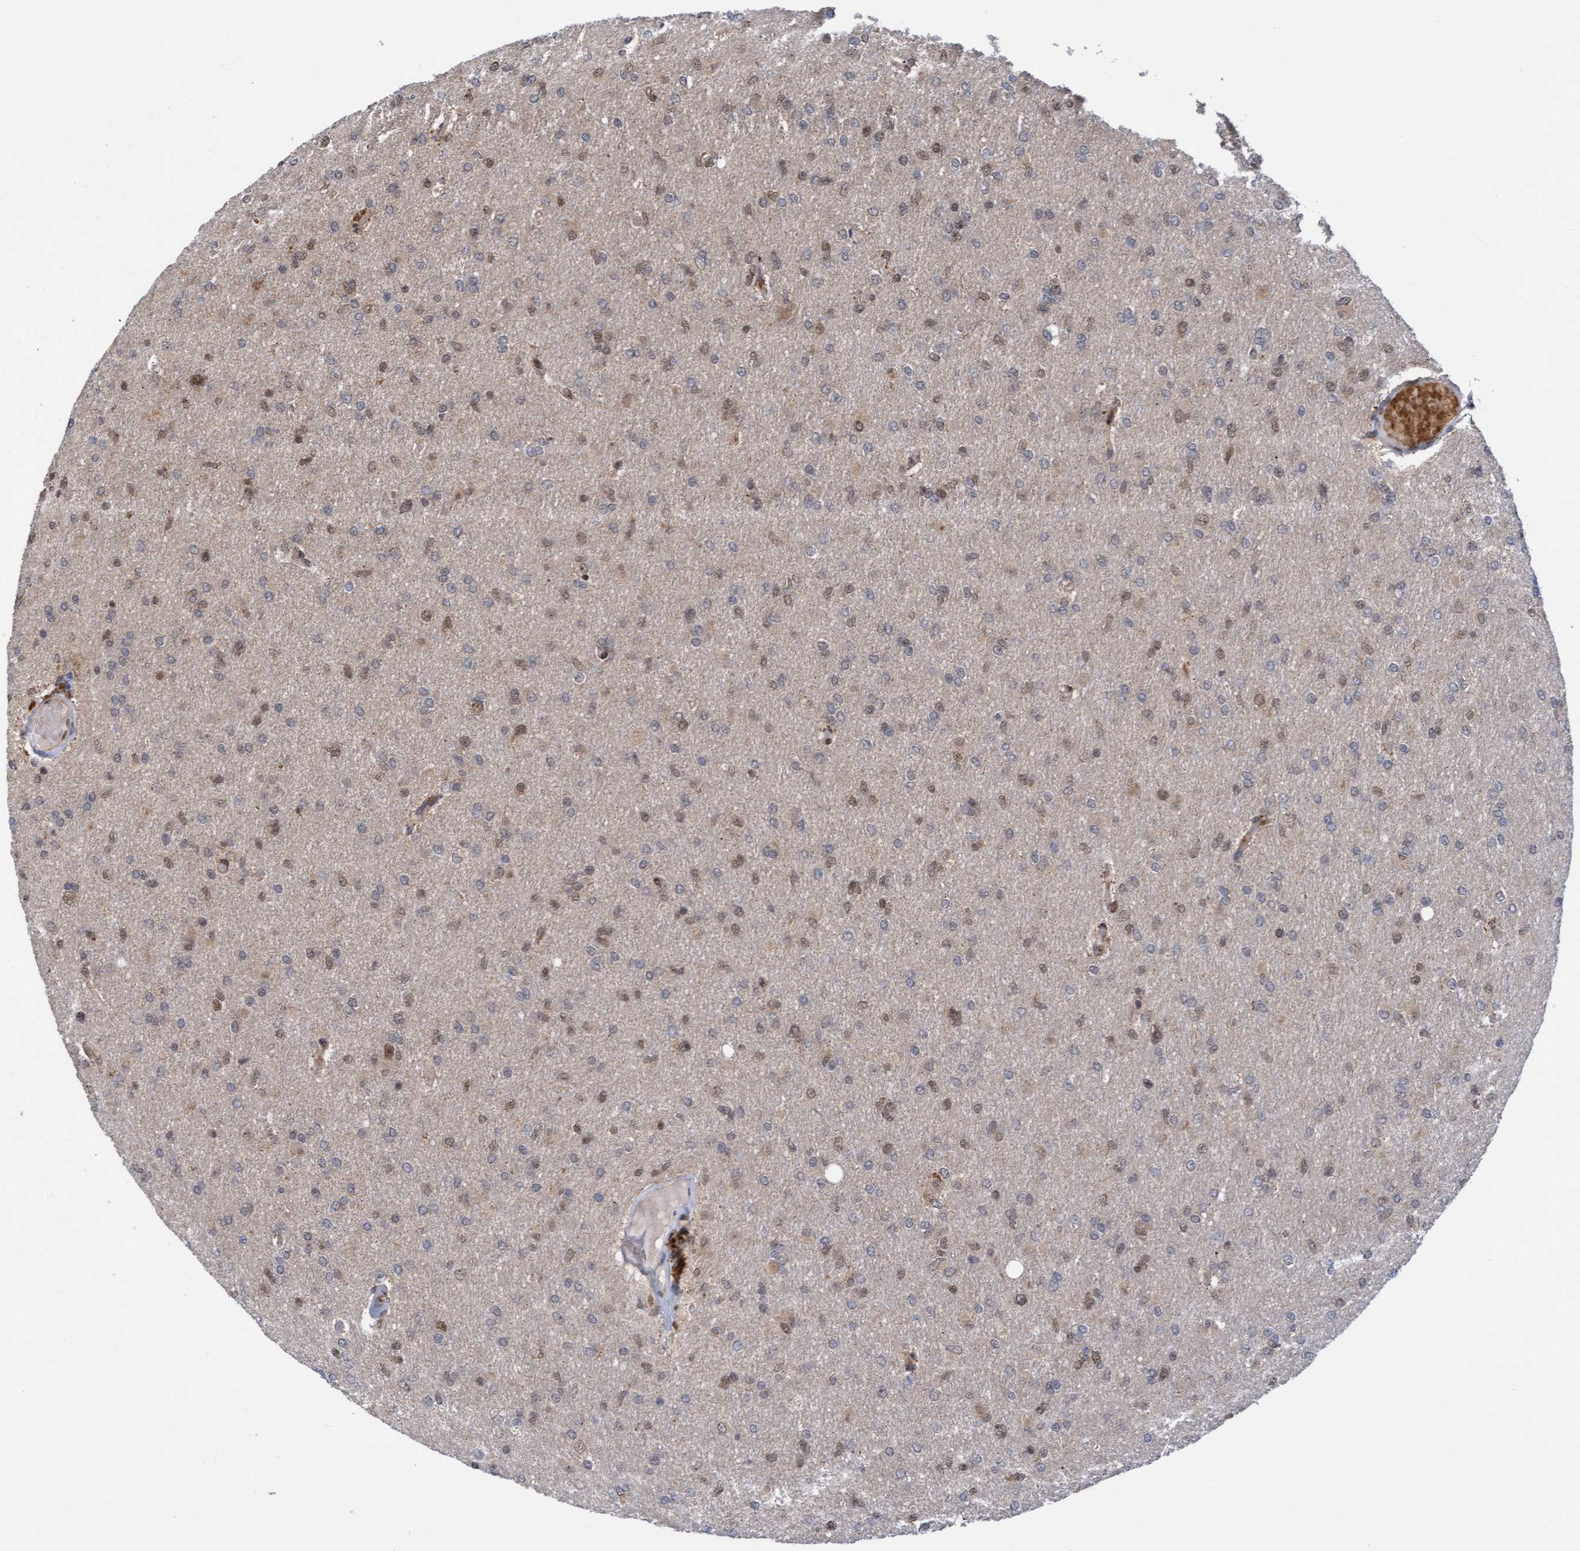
{"staining": {"intensity": "weak", "quantity": "25%-75%", "location": "cytoplasmic/membranous,nuclear"}, "tissue": "glioma", "cell_type": "Tumor cells", "image_type": "cancer", "snomed": [{"axis": "morphology", "description": "Glioma, malignant, High grade"}, {"axis": "topography", "description": "Cerebral cortex"}], "caption": "Protein staining of glioma tissue demonstrates weak cytoplasmic/membranous and nuclear positivity in approximately 25%-75% of tumor cells.", "gene": "TANC2", "patient": {"sex": "female", "age": 36}}